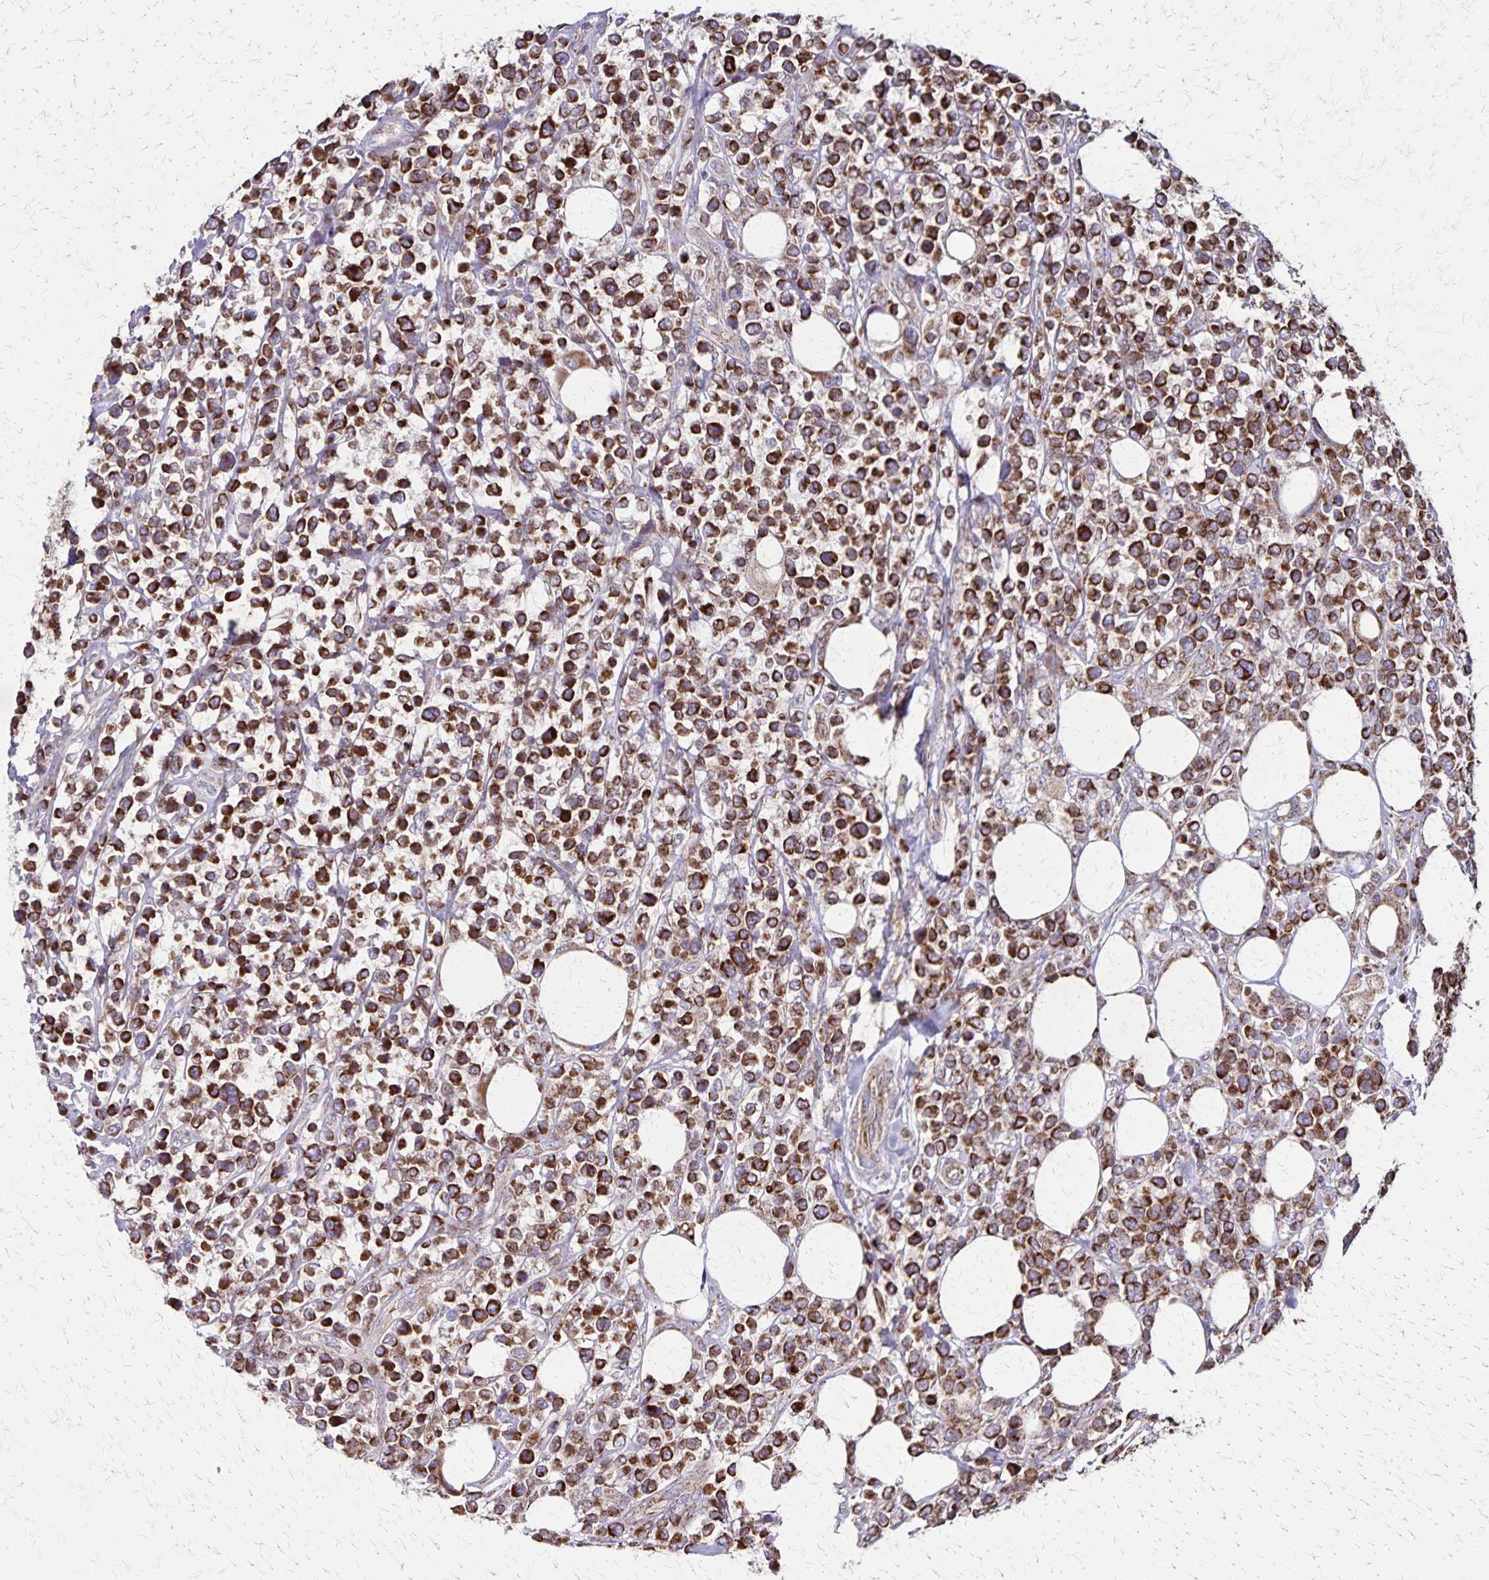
{"staining": {"intensity": "strong", "quantity": ">75%", "location": "cytoplasmic/membranous"}, "tissue": "lymphoma", "cell_type": "Tumor cells", "image_type": "cancer", "snomed": [{"axis": "morphology", "description": "Malignant lymphoma, non-Hodgkin's type, High grade"}, {"axis": "topography", "description": "Soft tissue"}], "caption": "Immunohistochemical staining of human lymphoma demonstrates strong cytoplasmic/membranous protein positivity in approximately >75% of tumor cells.", "gene": "NFS1", "patient": {"sex": "female", "age": 56}}